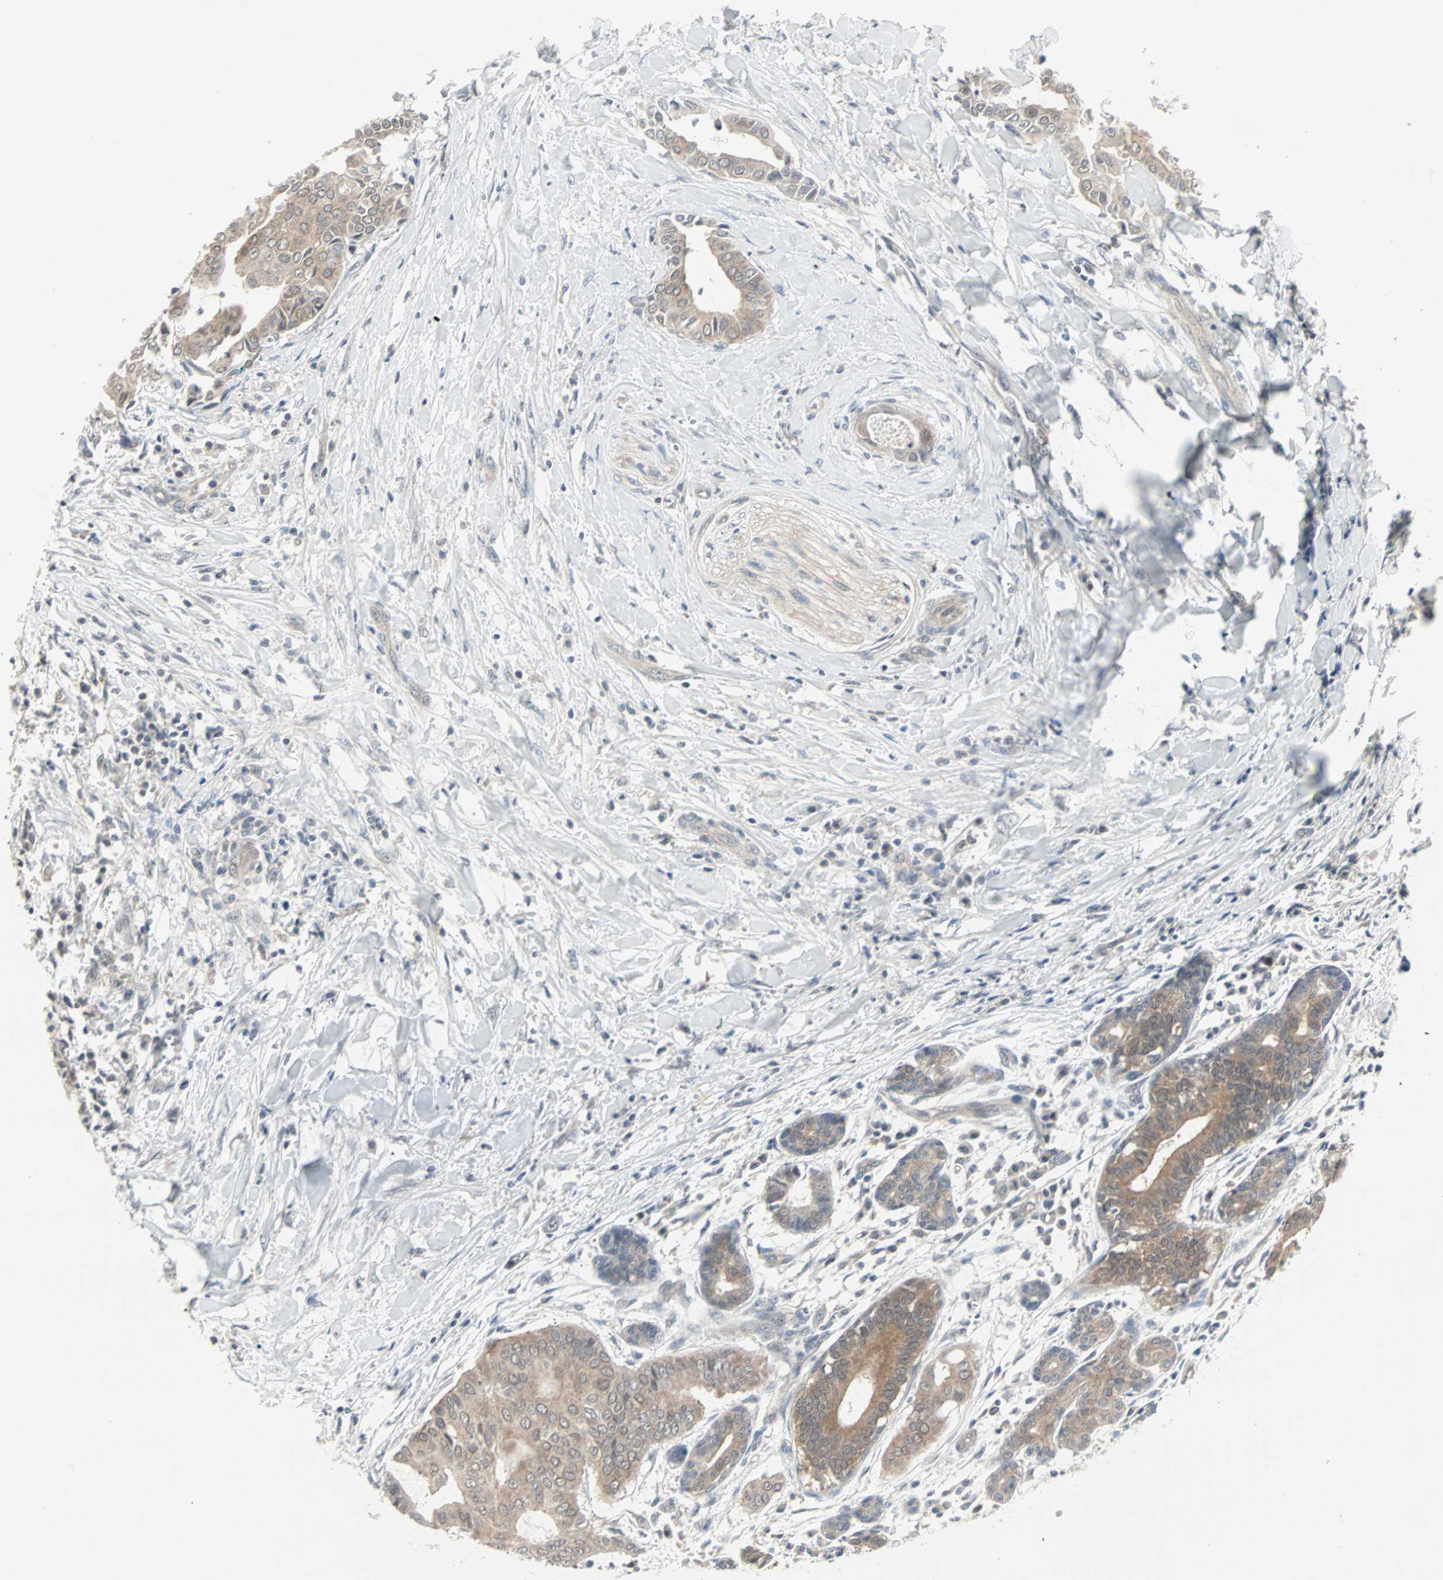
{"staining": {"intensity": "moderate", "quantity": ">75%", "location": "cytoplasmic/membranous"}, "tissue": "head and neck cancer", "cell_type": "Tumor cells", "image_type": "cancer", "snomed": [{"axis": "morphology", "description": "Adenocarcinoma, NOS"}, {"axis": "topography", "description": "Salivary gland"}, {"axis": "topography", "description": "Head-Neck"}], "caption": "Head and neck cancer (adenocarcinoma) stained with a brown dye displays moderate cytoplasmic/membranous positive staining in about >75% of tumor cells.", "gene": "PTPA", "patient": {"sex": "female", "age": 59}}